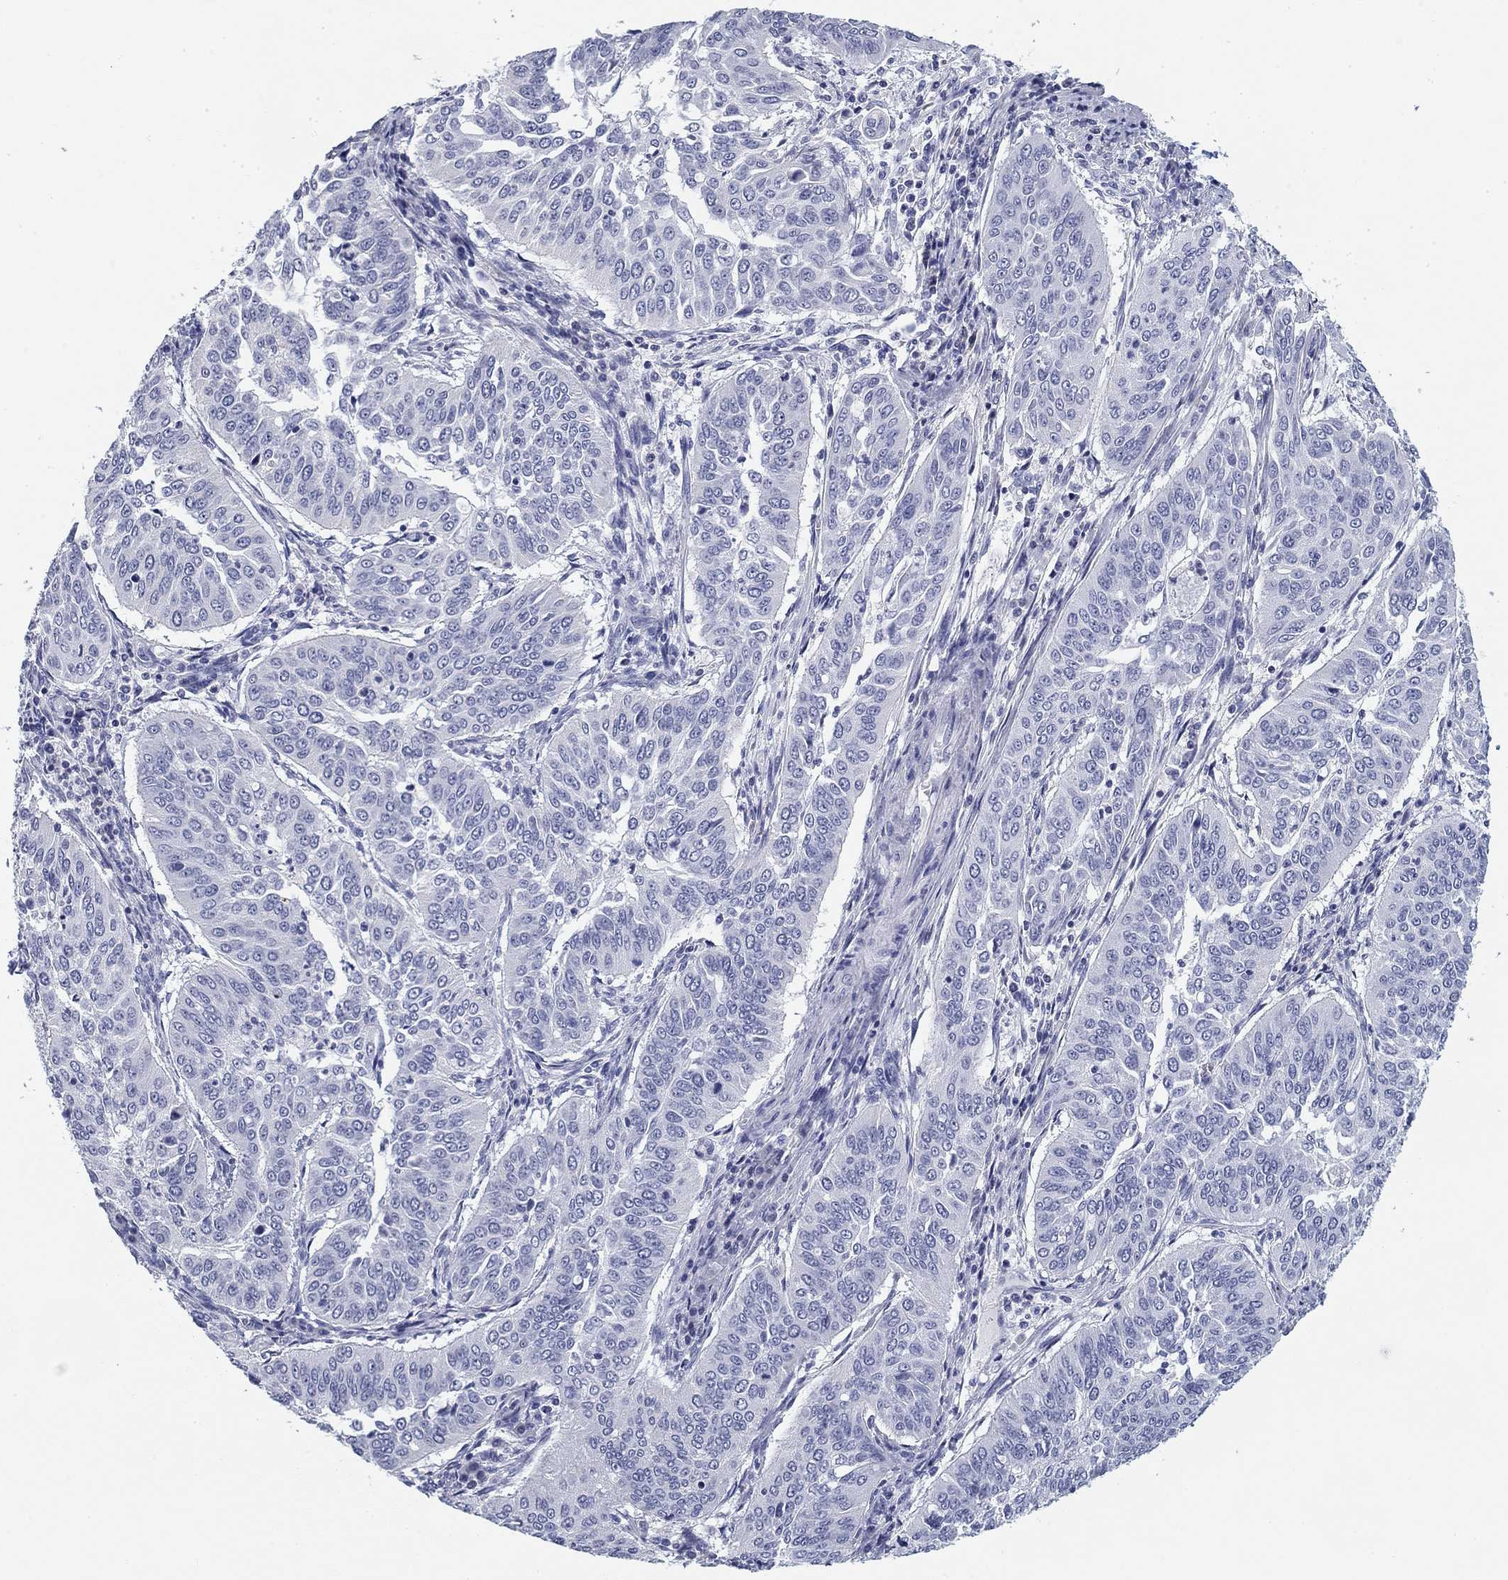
{"staining": {"intensity": "negative", "quantity": "none", "location": "none"}, "tissue": "cervical cancer", "cell_type": "Tumor cells", "image_type": "cancer", "snomed": [{"axis": "morphology", "description": "Normal tissue, NOS"}, {"axis": "morphology", "description": "Squamous cell carcinoma, NOS"}, {"axis": "topography", "description": "Cervix"}], "caption": "Tumor cells show no significant protein staining in cervical squamous cell carcinoma.", "gene": "CD79B", "patient": {"sex": "female", "age": 39}}